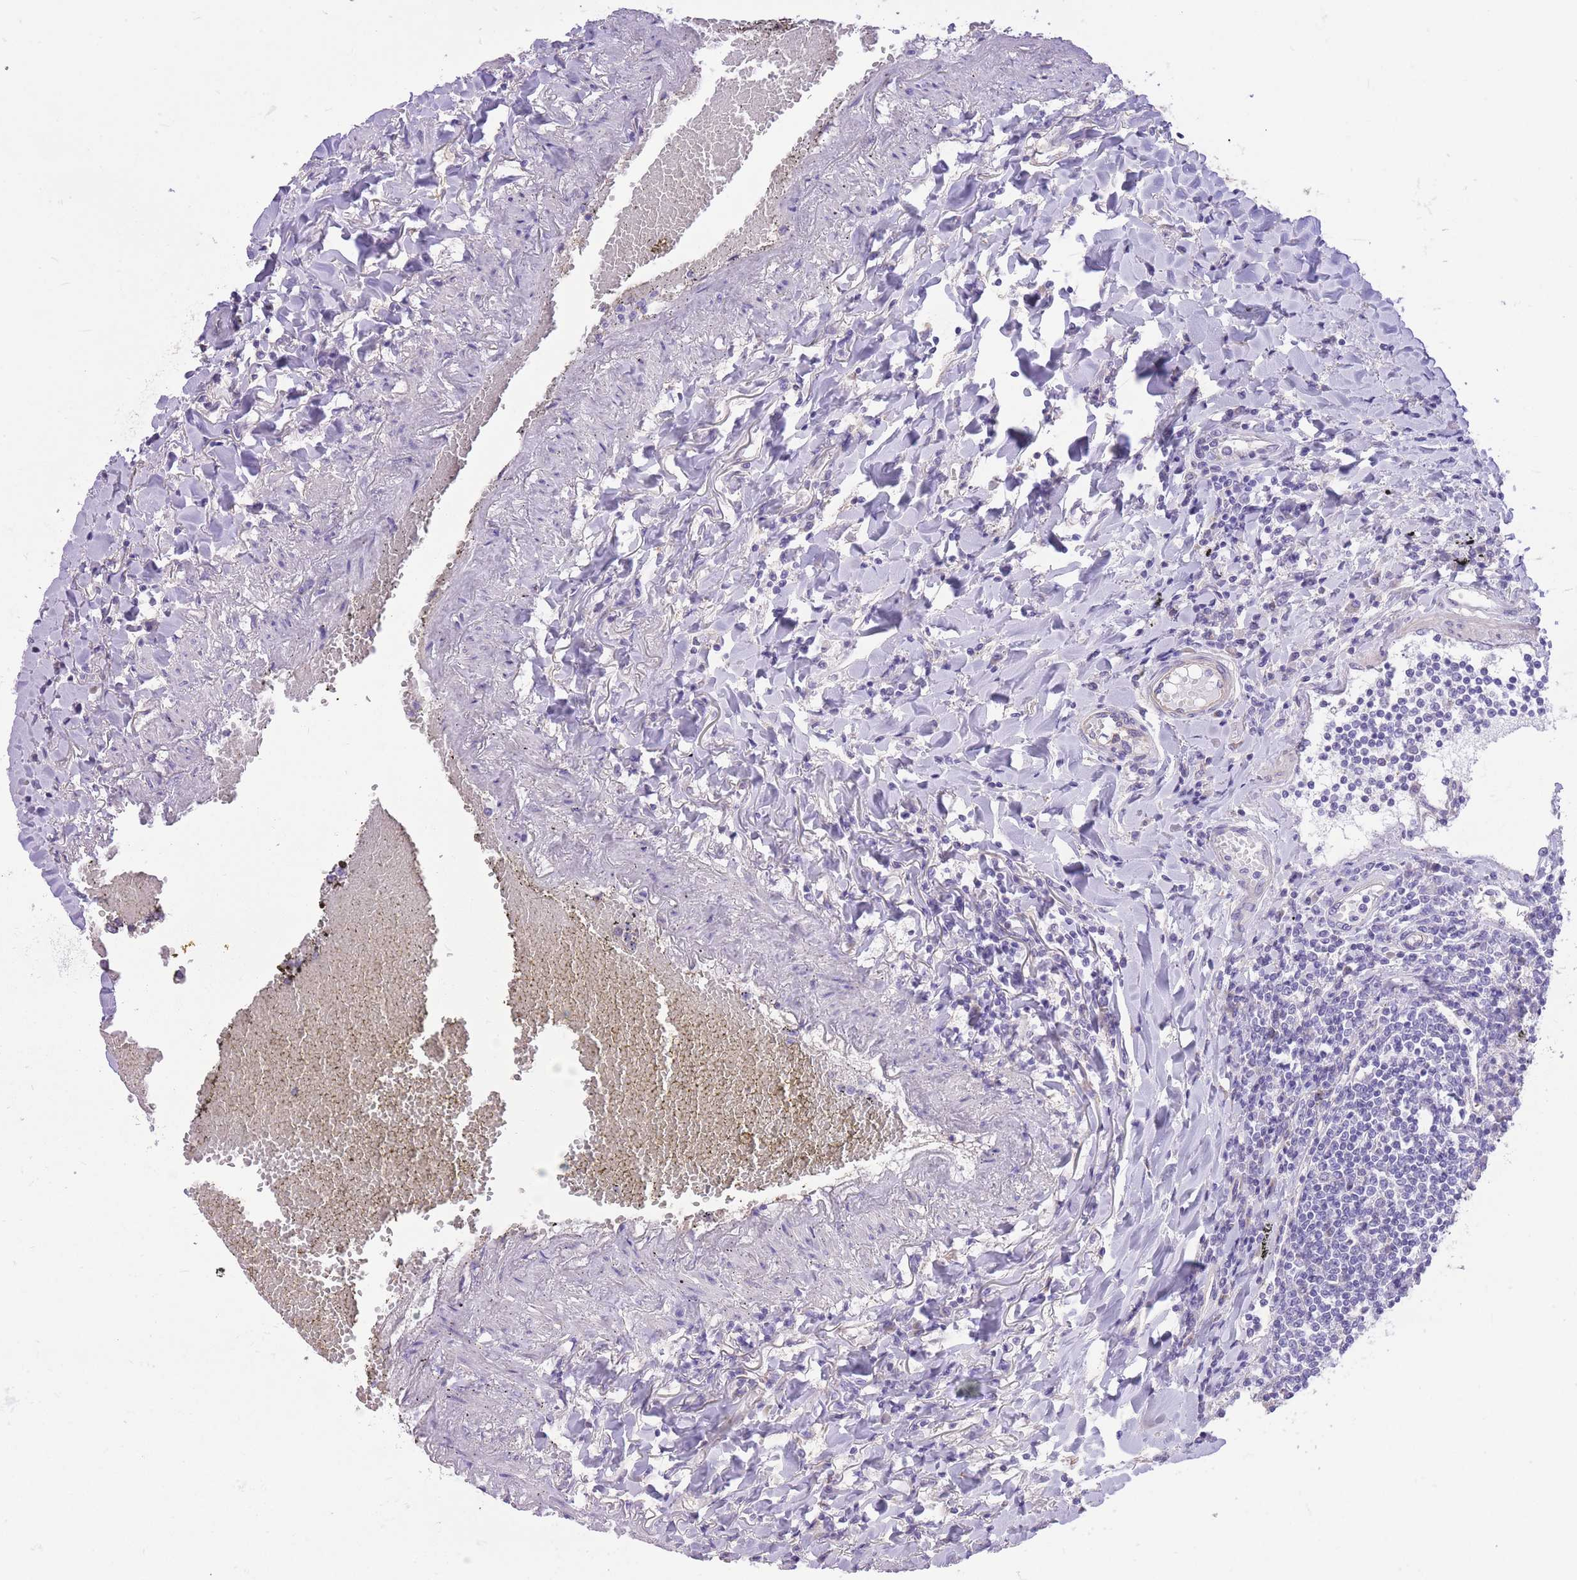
{"staining": {"intensity": "negative", "quantity": "none", "location": "none"}, "tissue": "lymphoma", "cell_type": "Tumor cells", "image_type": "cancer", "snomed": [{"axis": "morphology", "description": "Malignant lymphoma, non-Hodgkin's type, Low grade"}, {"axis": "topography", "description": "Lung"}], "caption": "This micrograph is of low-grade malignant lymphoma, non-Hodgkin's type stained with IHC to label a protein in brown with the nuclei are counter-stained blue. There is no expression in tumor cells.", "gene": "RHOU", "patient": {"sex": "female", "age": 71}}